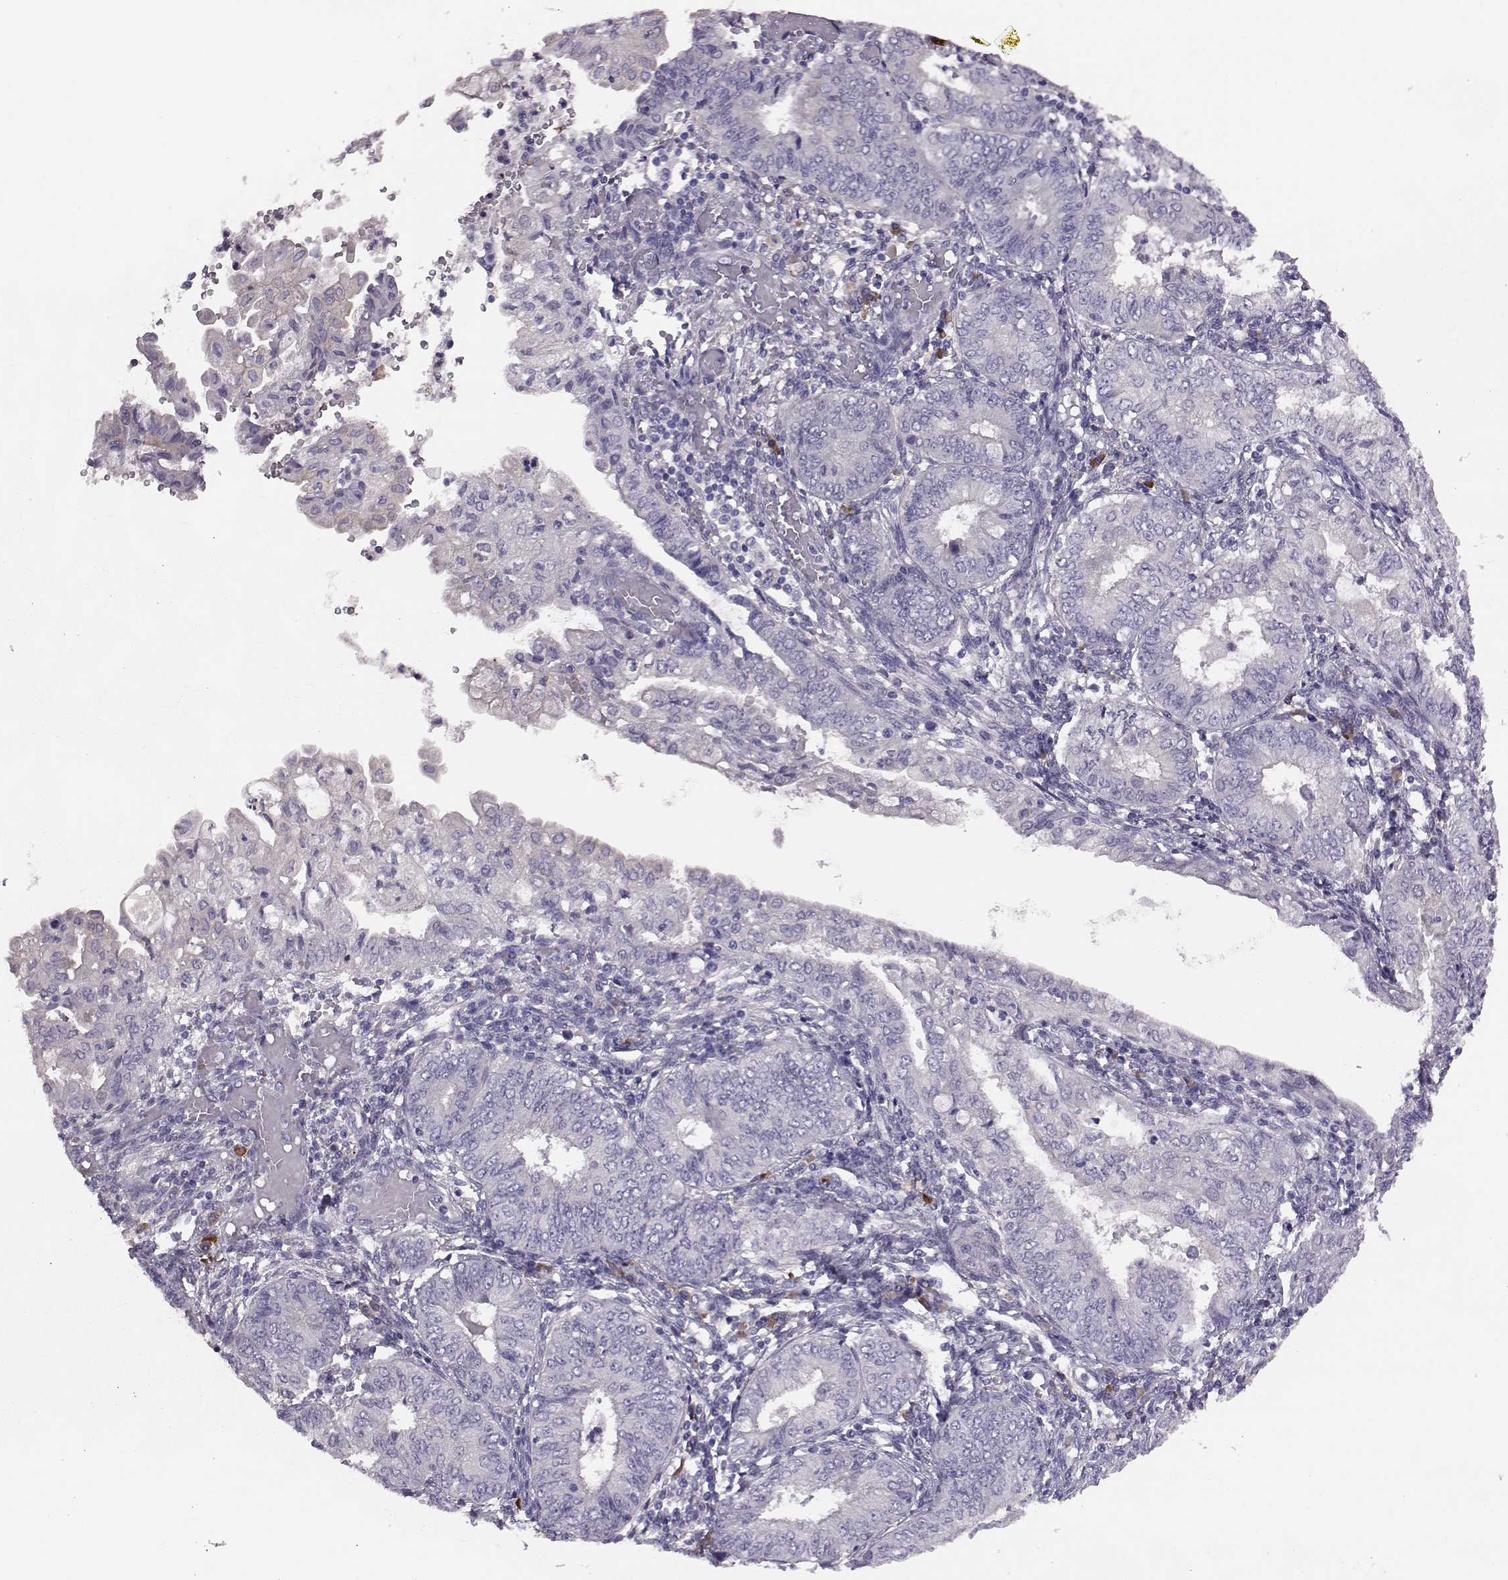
{"staining": {"intensity": "negative", "quantity": "none", "location": "none"}, "tissue": "endometrial cancer", "cell_type": "Tumor cells", "image_type": "cancer", "snomed": [{"axis": "morphology", "description": "Adenocarcinoma, NOS"}, {"axis": "topography", "description": "Endometrium"}], "caption": "Endometrial cancer (adenocarcinoma) was stained to show a protein in brown. There is no significant positivity in tumor cells. Brightfield microscopy of immunohistochemistry stained with DAB (3,3'-diaminobenzidine) (brown) and hematoxylin (blue), captured at high magnification.", "gene": "ADGRG5", "patient": {"sex": "female", "age": 68}}